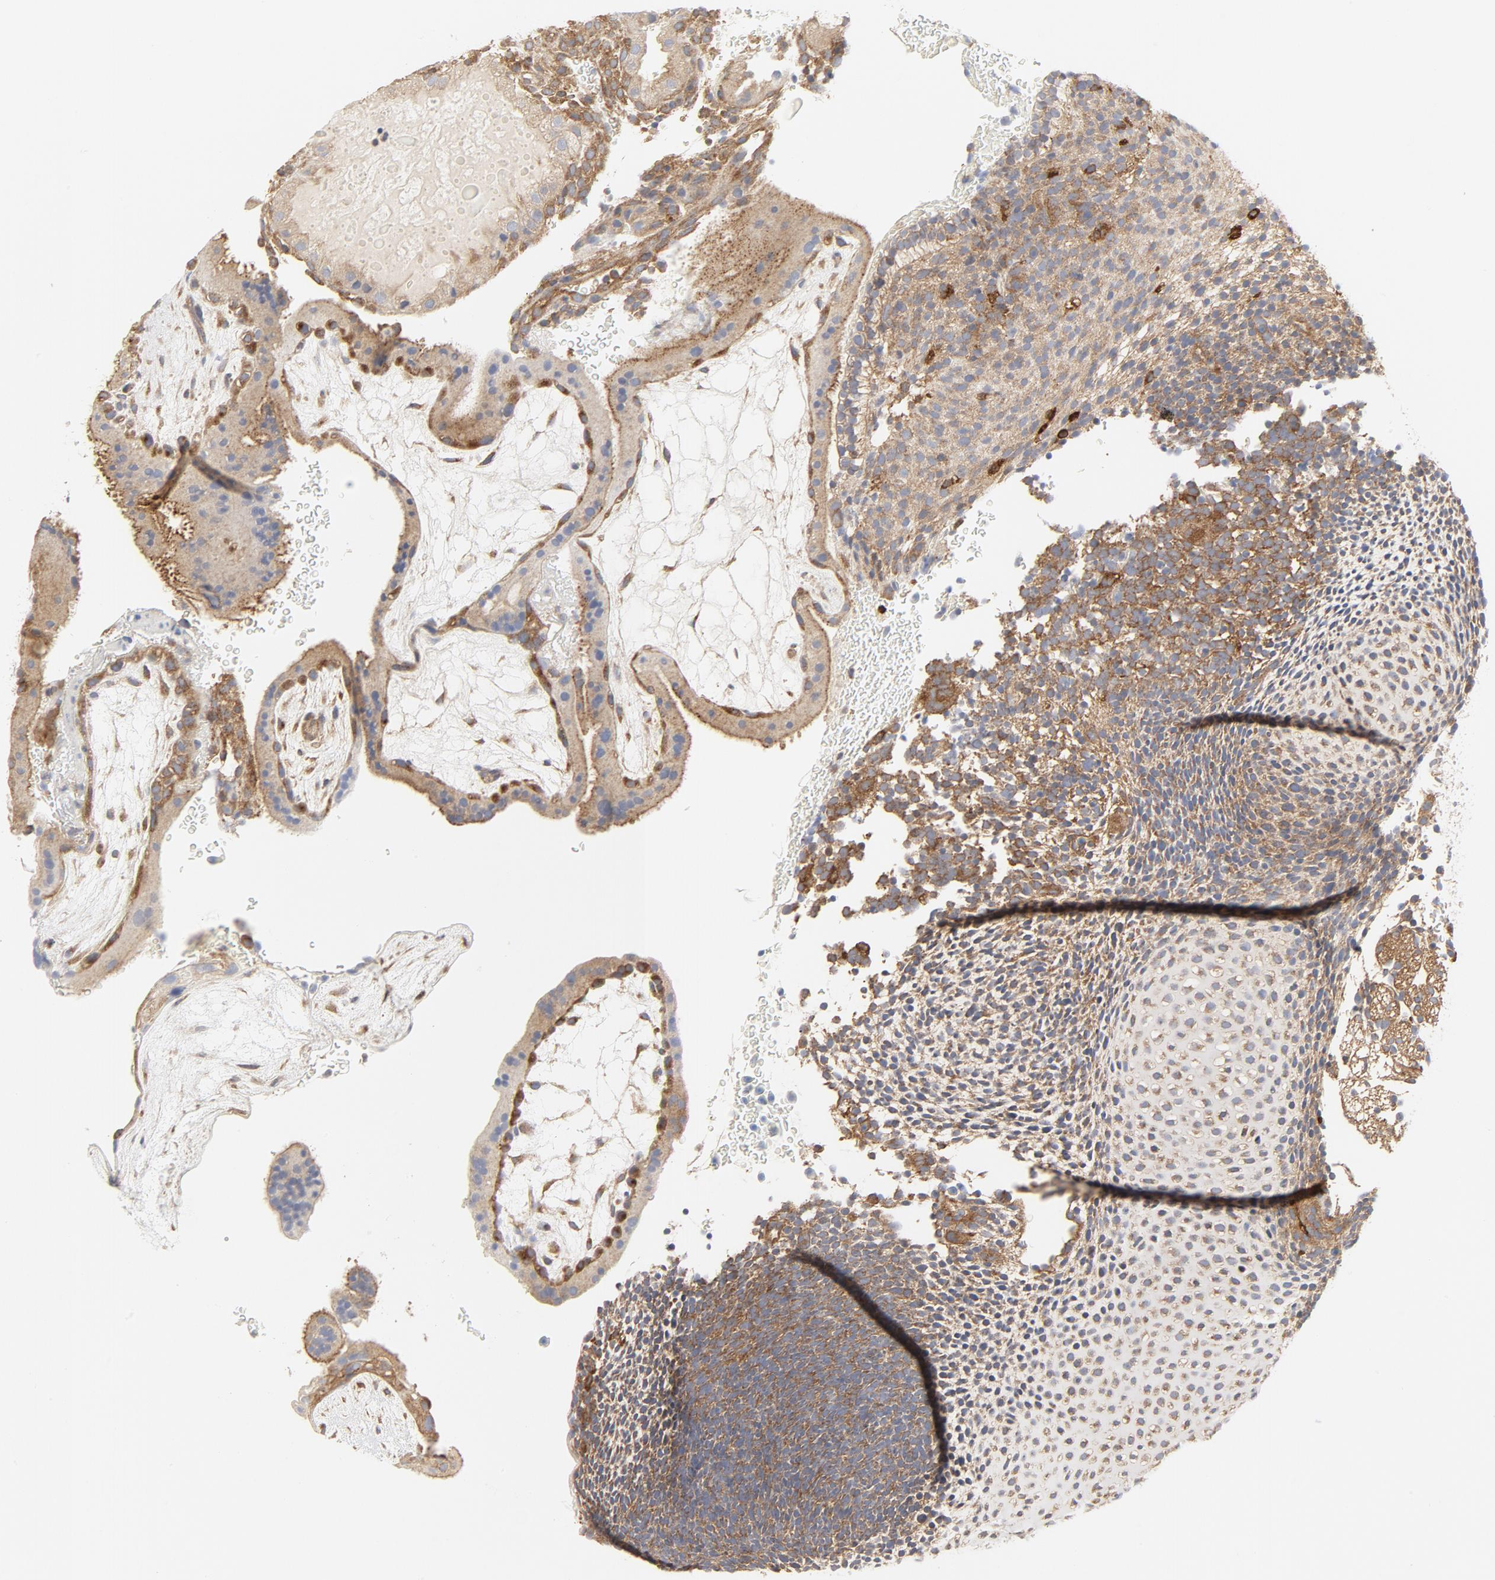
{"staining": {"intensity": "moderate", "quantity": "25%-75%", "location": "cytoplasmic/membranous"}, "tissue": "placenta", "cell_type": "Trophoblastic cells", "image_type": "normal", "snomed": [{"axis": "morphology", "description": "Normal tissue, NOS"}, {"axis": "topography", "description": "Placenta"}], "caption": "Immunohistochemistry (IHC) image of benign human placenta stained for a protein (brown), which reveals medium levels of moderate cytoplasmic/membranous positivity in approximately 25%-75% of trophoblastic cells.", "gene": "RABEP1", "patient": {"sex": "female", "age": 19}}